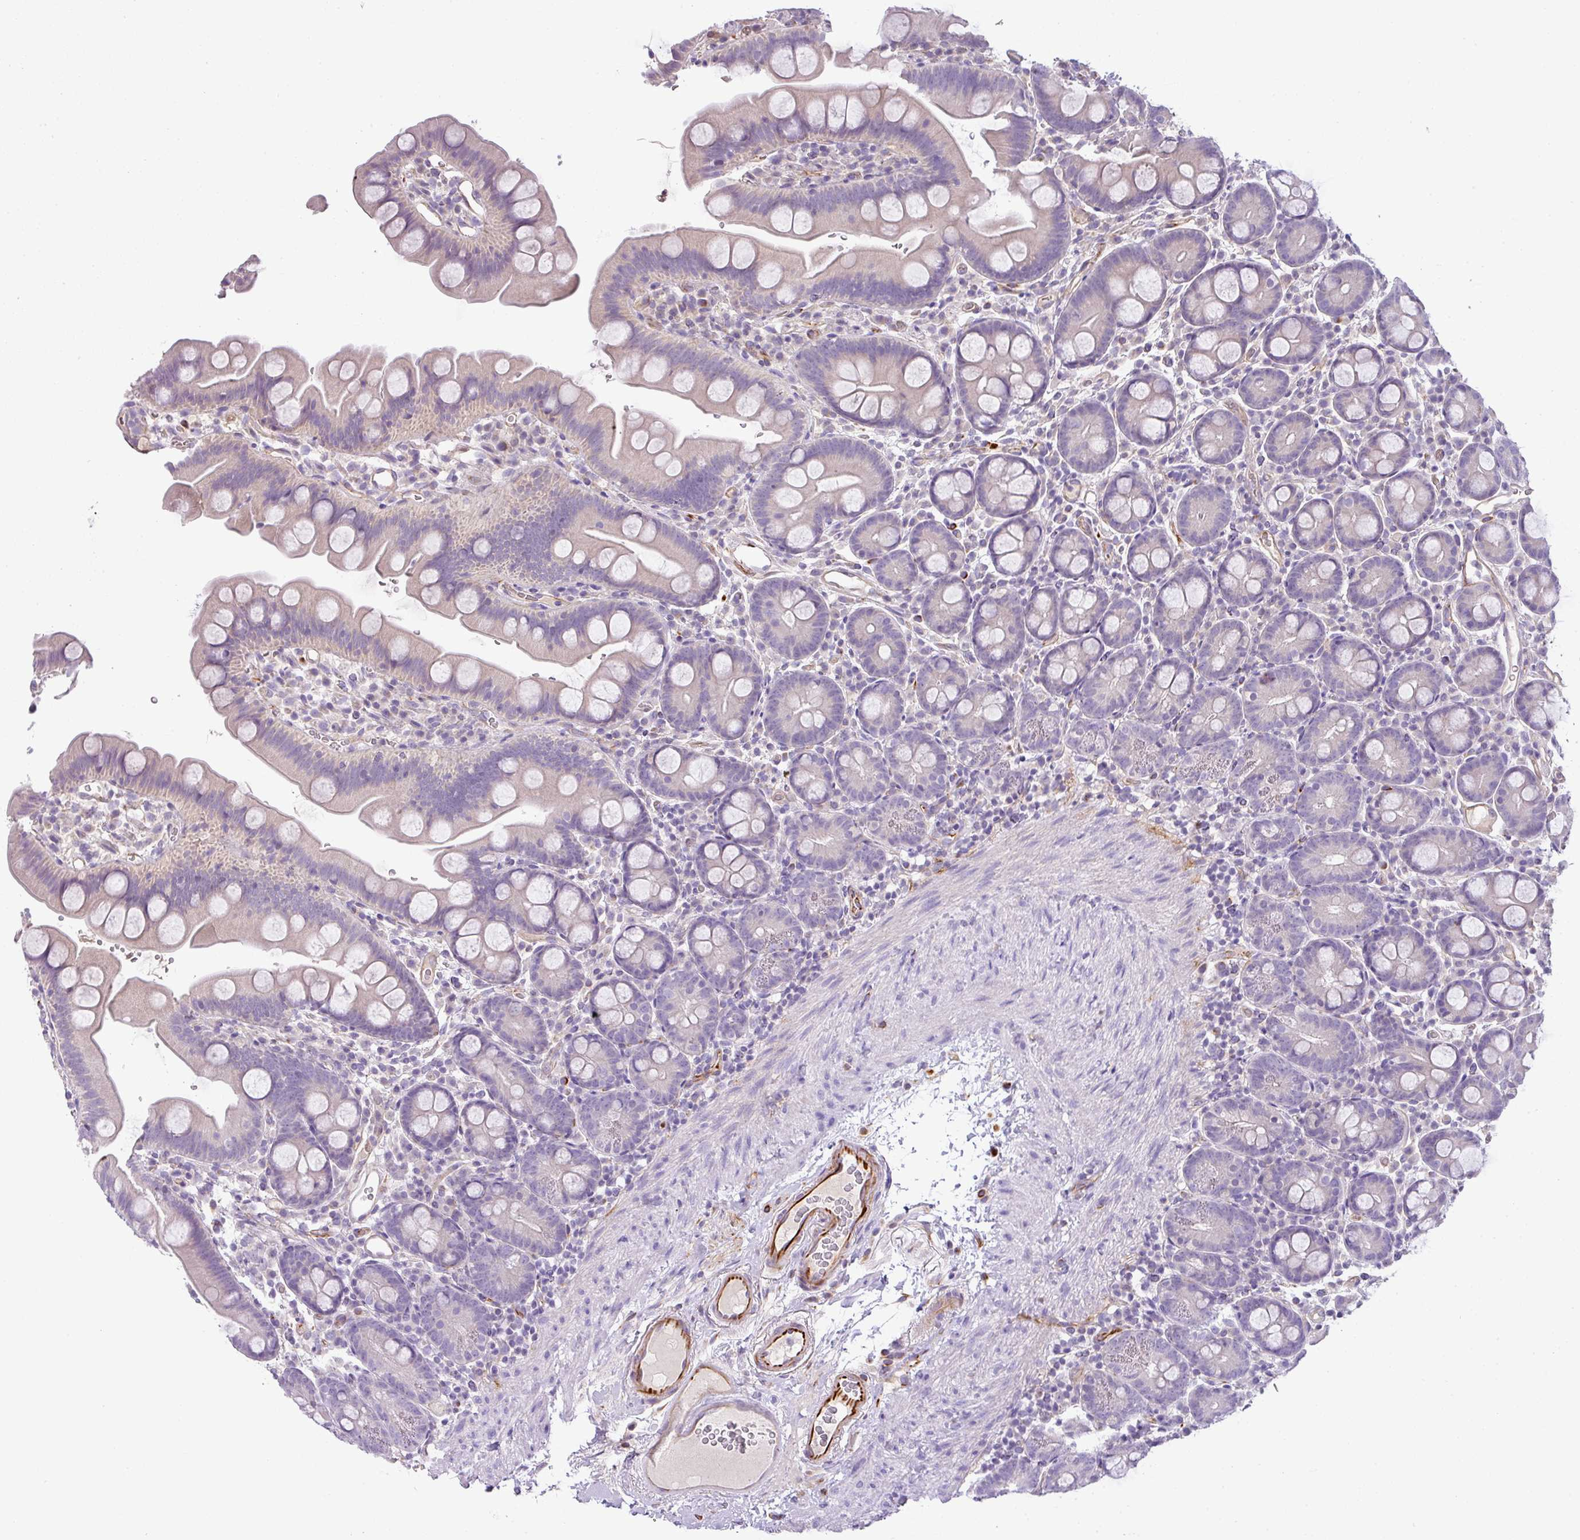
{"staining": {"intensity": "negative", "quantity": "none", "location": "none"}, "tissue": "small intestine", "cell_type": "Glandular cells", "image_type": "normal", "snomed": [{"axis": "morphology", "description": "Normal tissue, NOS"}, {"axis": "topography", "description": "Small intestine"}], "caption": "High power microscopy image of an immunohistochemistry histopathology image of unremarkable small intestine, revealing no significant staining in glandular cells. (DAB (3,3'-diaminobenzidine) immunohistochemistry, high magnification).", "gene": "ENSG00000273748", "patient": {"sex": "female", "age": 68}}